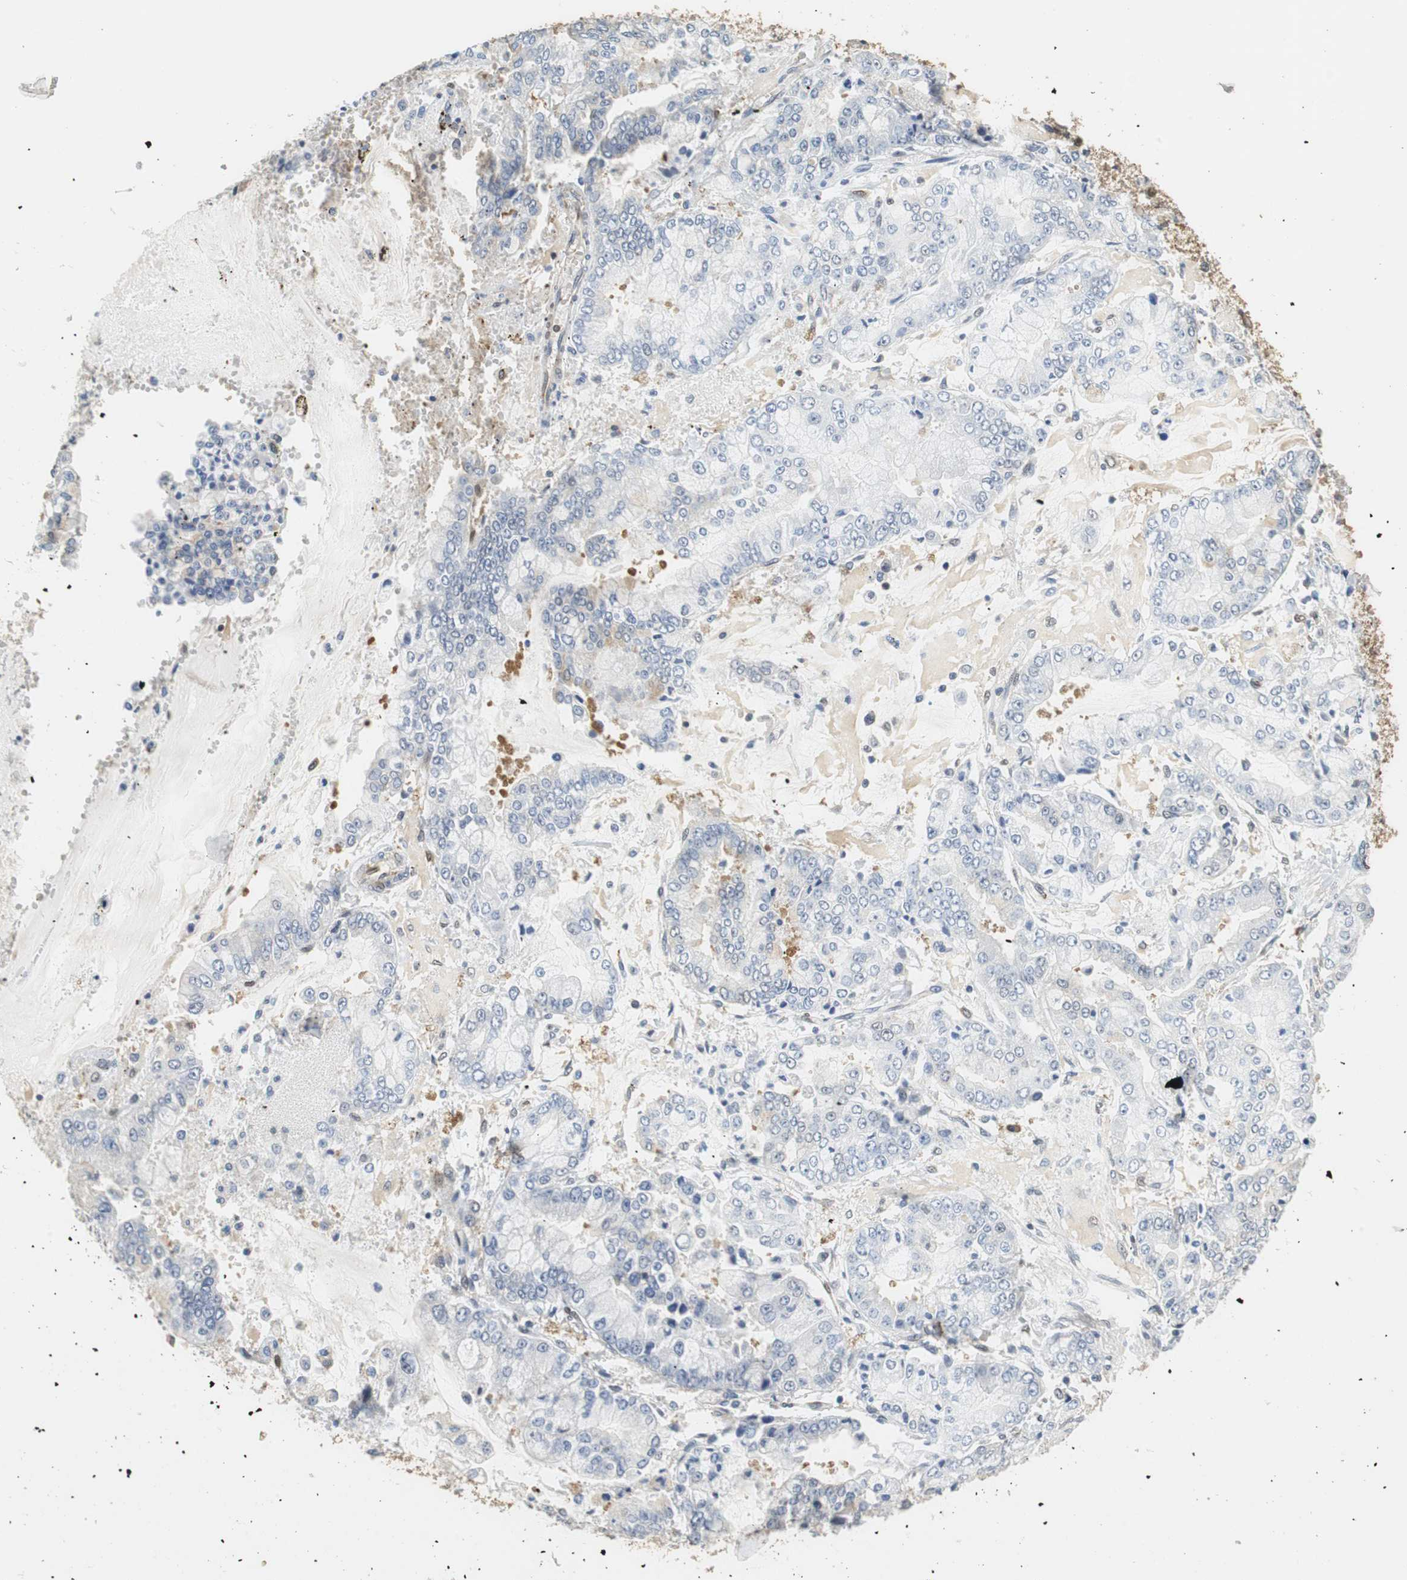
{"staining": {"intensity": "weak", "quantity": "<25%", "location": "cytoplasmic/membranous"}, "tissue": "stomach cancer", "cell_type": "Tumor cells", "image_type": "cancer", "snomed": [{"axis": "morphology", "description": "Adenocarcinoma, NOS"}, {"axis": "topography", "description": "Stomach"}], "caption": "Immunohistochemical staining of human stomach cancer exhibits no significant expression in tumor cells.", "gene": "UBQLN2", "patient": {"sex": "male", "age": 76}}